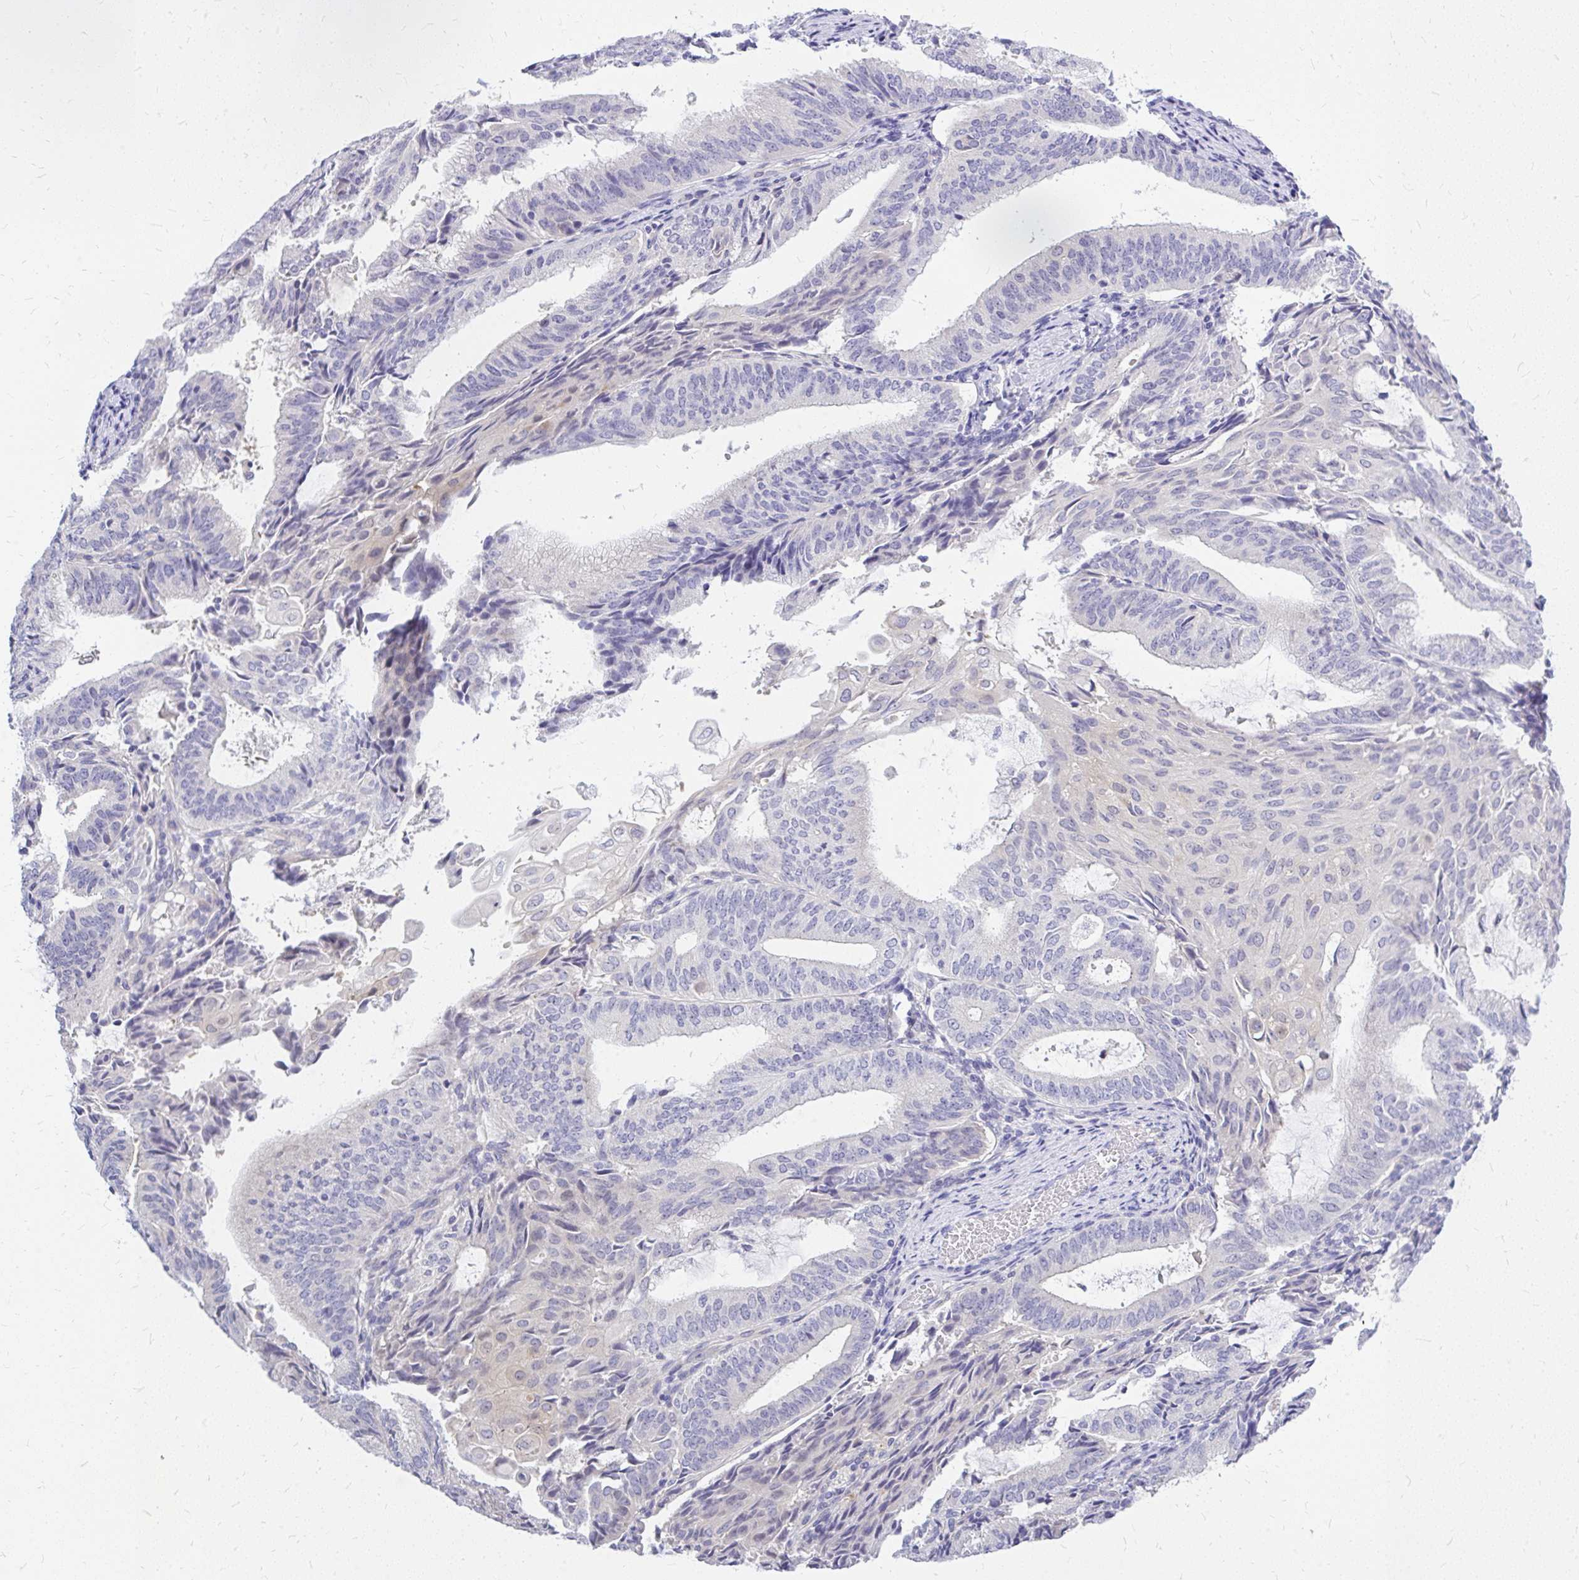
{"staining": {"intensity": "negative", "quantity": "none", "location": "none"}, "tissue": "endometrial cancer", "cell_type": "Tumor cells", "image_type": "cancer", "snomed": [{"axis": "morphology", "description": "Adenocarcinoma, NOS"}, {"axis": "topography", "description": "Endometrium"}], "caption": "IHC image of neoplastic tissue: human endometrial cancer stained with DAB reveals no significant protein positivity in tumor cells. (DAB immunohistochemistry (IHC) with hematoxylin counter stain).", "gene": "MAP1LC3A", "patient": {"sex": "female", "age": 49}}